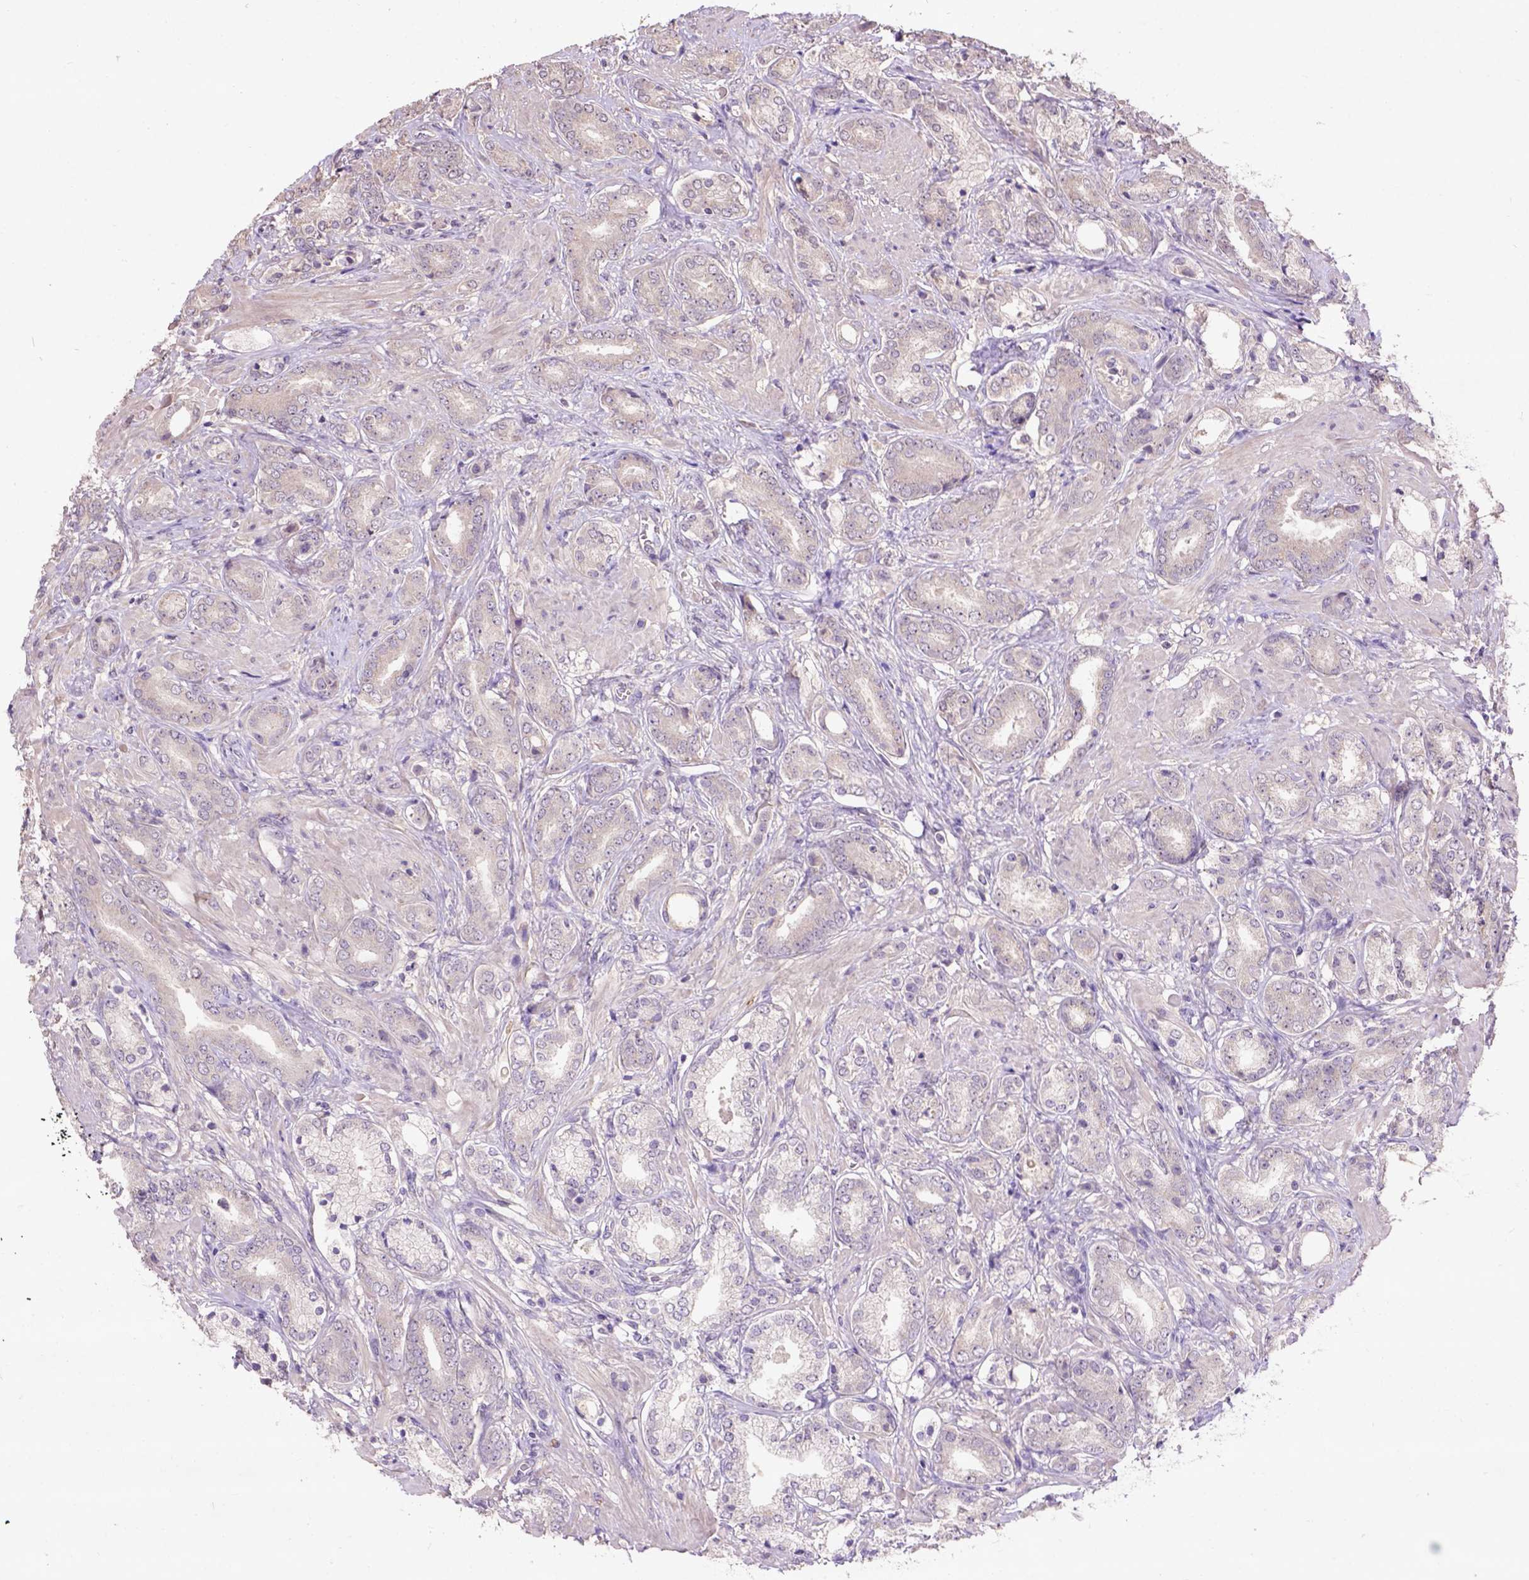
{"staining": {"intensity": "negative", "quantity": "none", "location": "none"}, "tissue": "prostate cancer", "cell_type": "Tumor cells", "image_type": "cancer", "snomed": [{"axis": "morphology", "description": "Adenocarcinoma, High grade"}, {"axis": "topography", "description": "Prostate"}], "caption": "This is an immunohistochemistry (IHC) micrograph of human prostate adenocarcinoma (high-grade). There is no positivity in tumor cells.", "gene": "KBTBD8", "patient": {"sex": "male", "age": 56}}